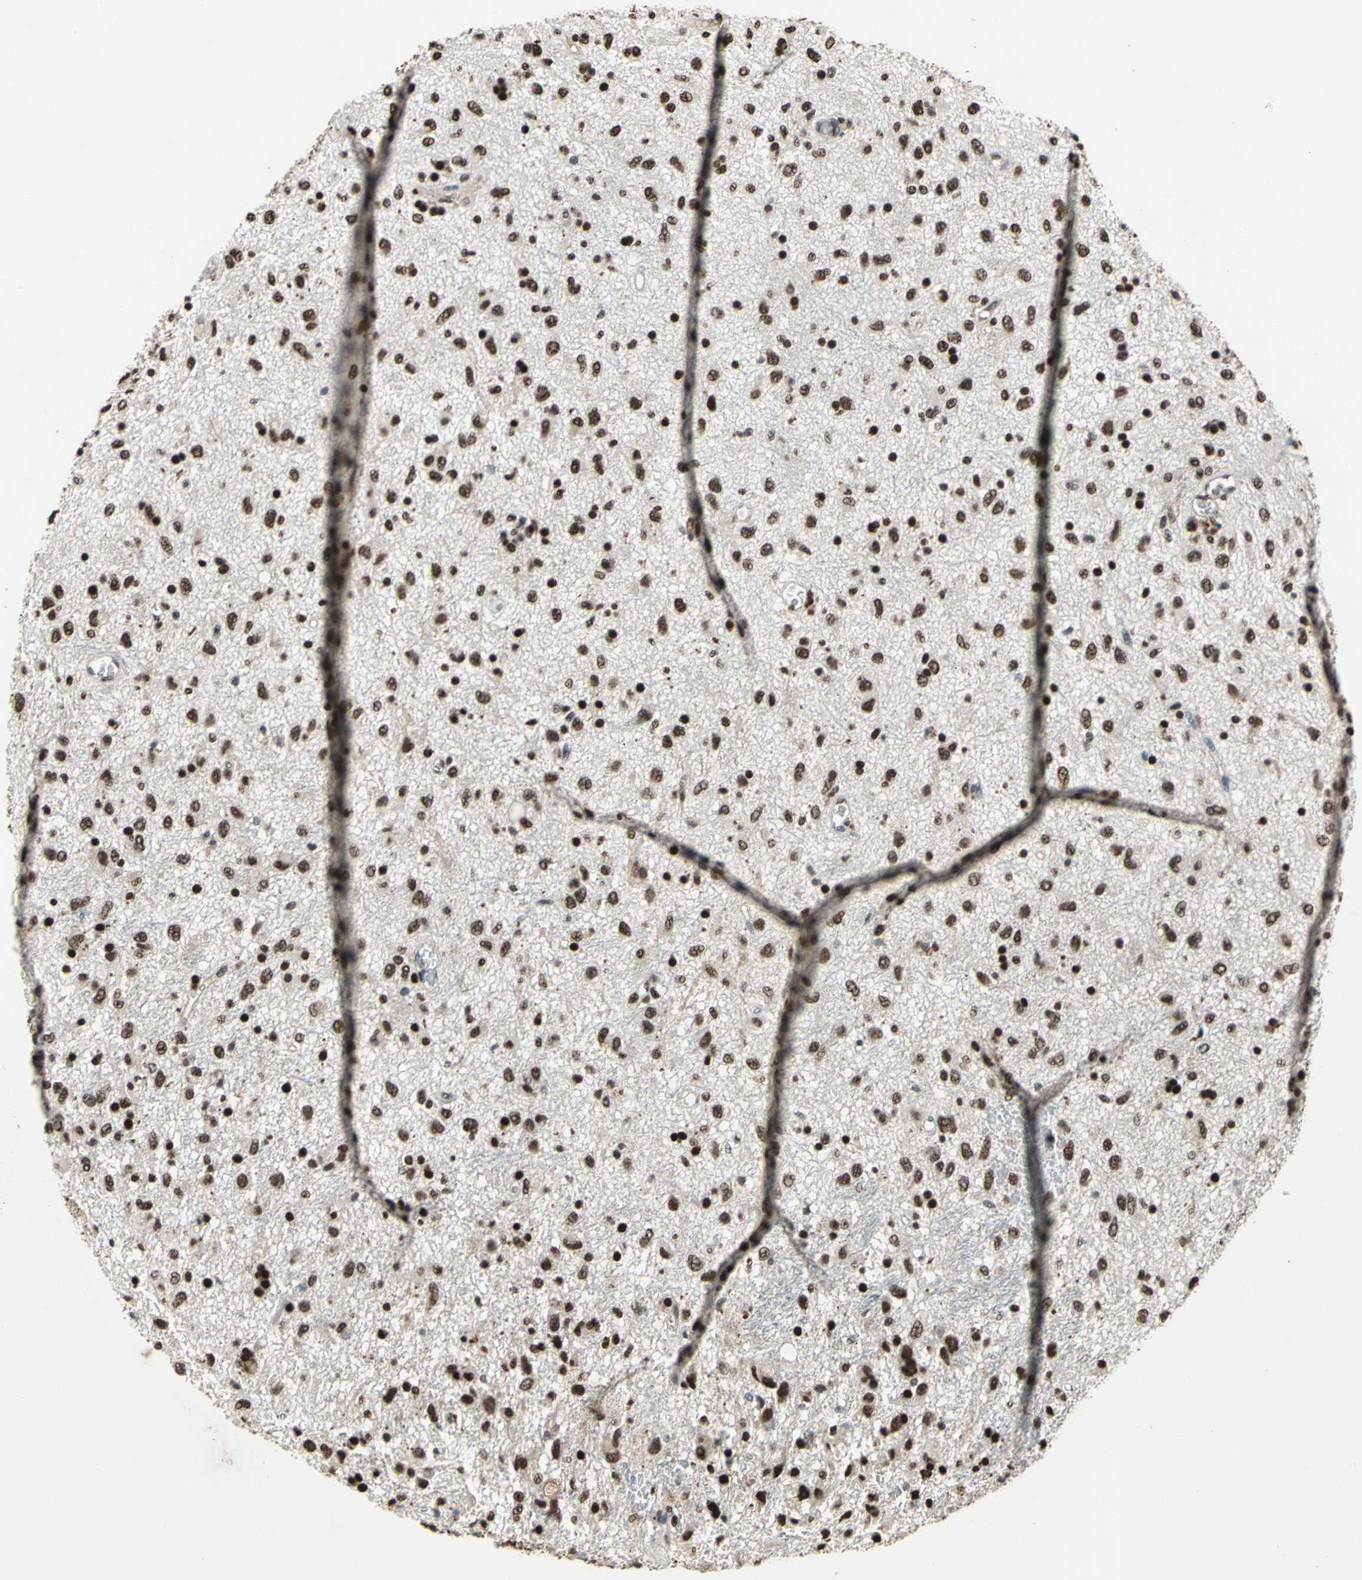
{"staining": {"intensity": "strong", "quantity": ">75%", "location": "nuclear"}, "tissue": "glioma", "cell_type": "Tumor cells", "image_type": "cancer", "snomed": [{"axis": "morphology", "description": "Glioma, malignant, Low grade"}, {"axis": "topography", "description": "Brain"}], "caption": "Human malignant glioma (low-grade) stained for a protein (brown) shows strong nuclear positive expression in approximately >75% of tumor cells.", "gene": "ANP32A", "patient": {"sex": "male", "age": 77}}